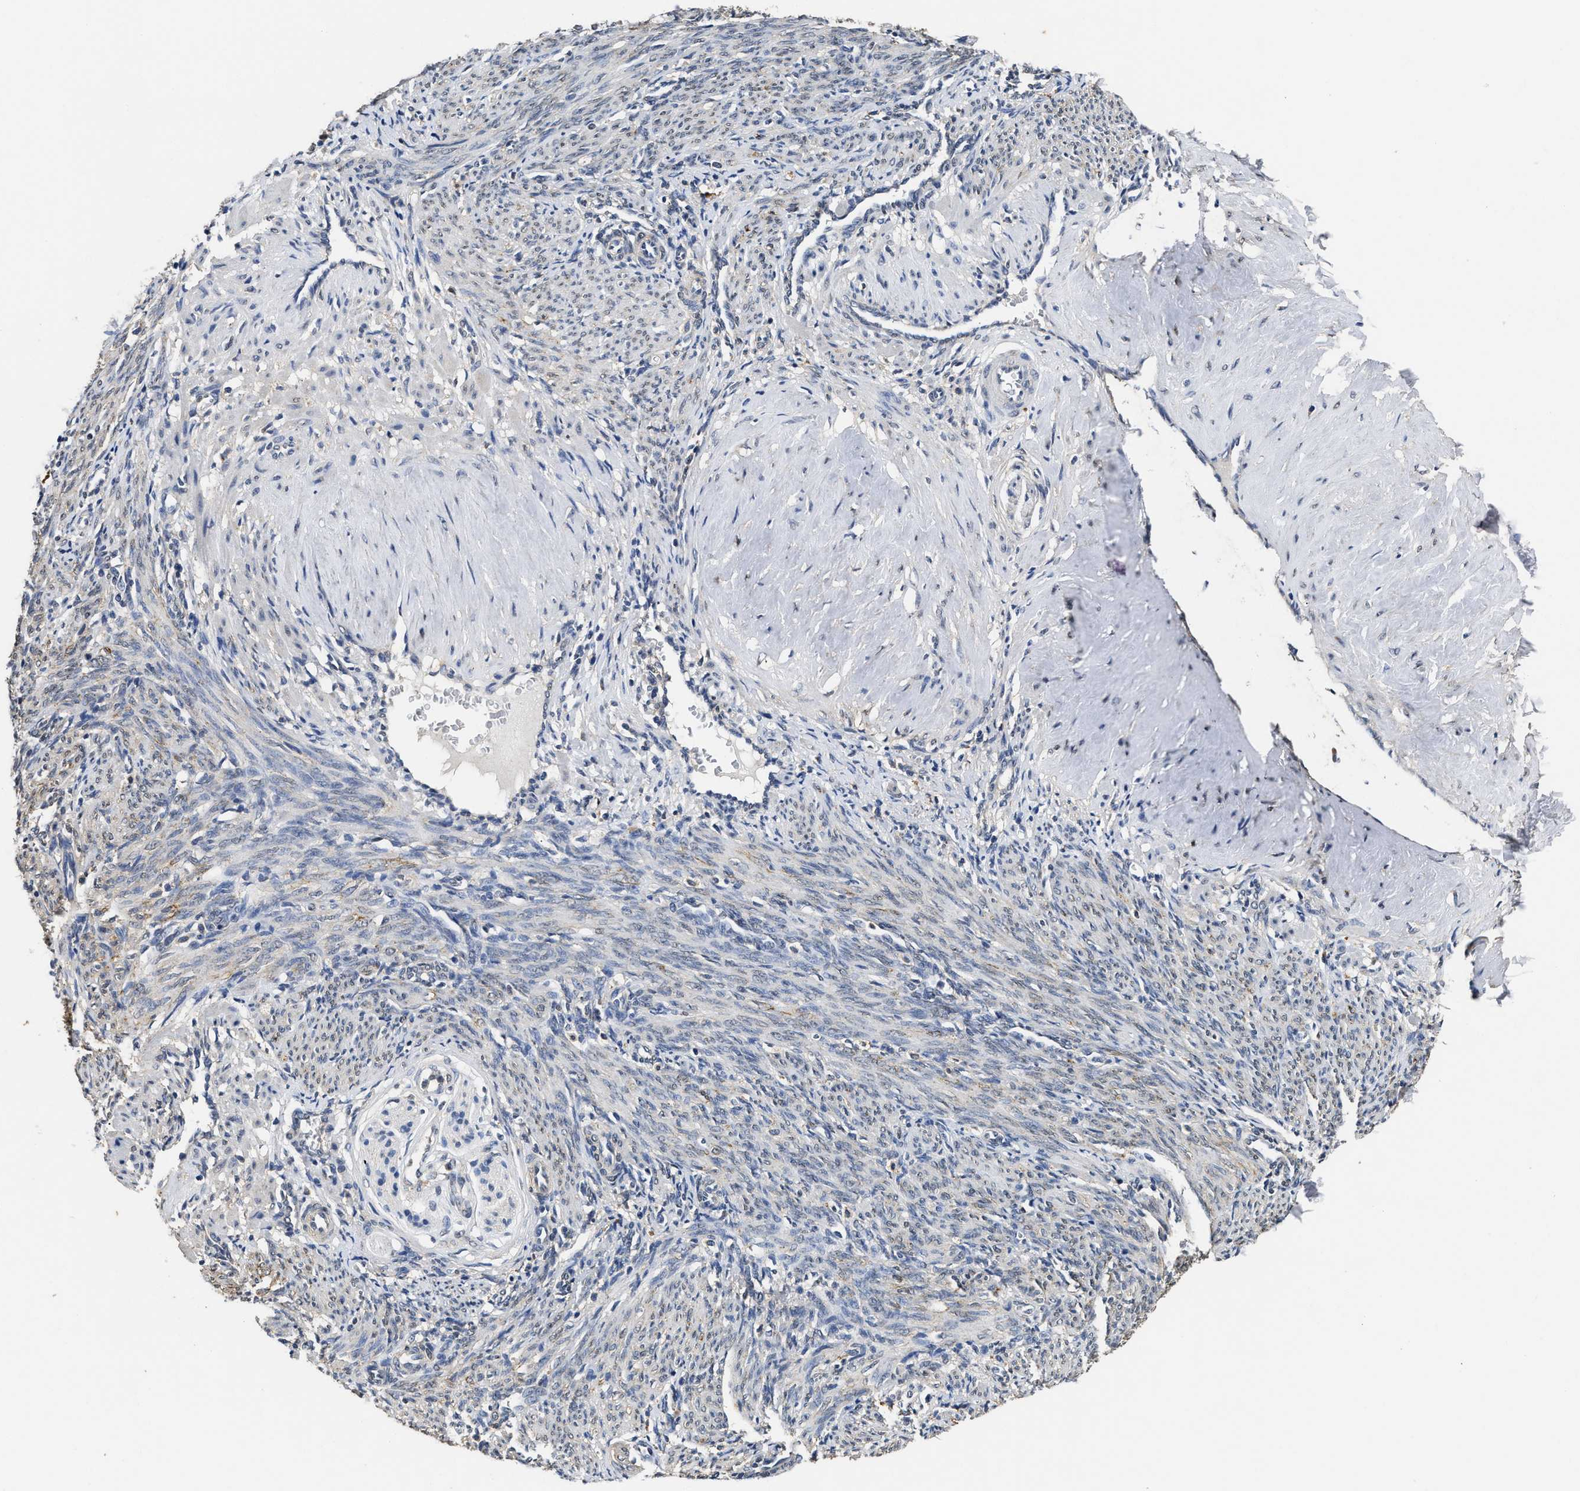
{"staining": {"intensity": "negative", "quantity": "none", "location": "none"}, "tissue": "smooth muscle", "cell_type": "Smooth muscle cells", "image_type": "normal", "snomed": [{"axis": "morphology", "description": "Normal tissue, NOS"}, {"axis": "topography", "description": "Endometrium"}], "caption": "This is a image of immunohistochemistry (IHC) staining of normal smooth muscle, which shows no expression in smooth muscle cells.", "gene": "CTNNA1", "patient": {"sex": "female", "age": 33}}